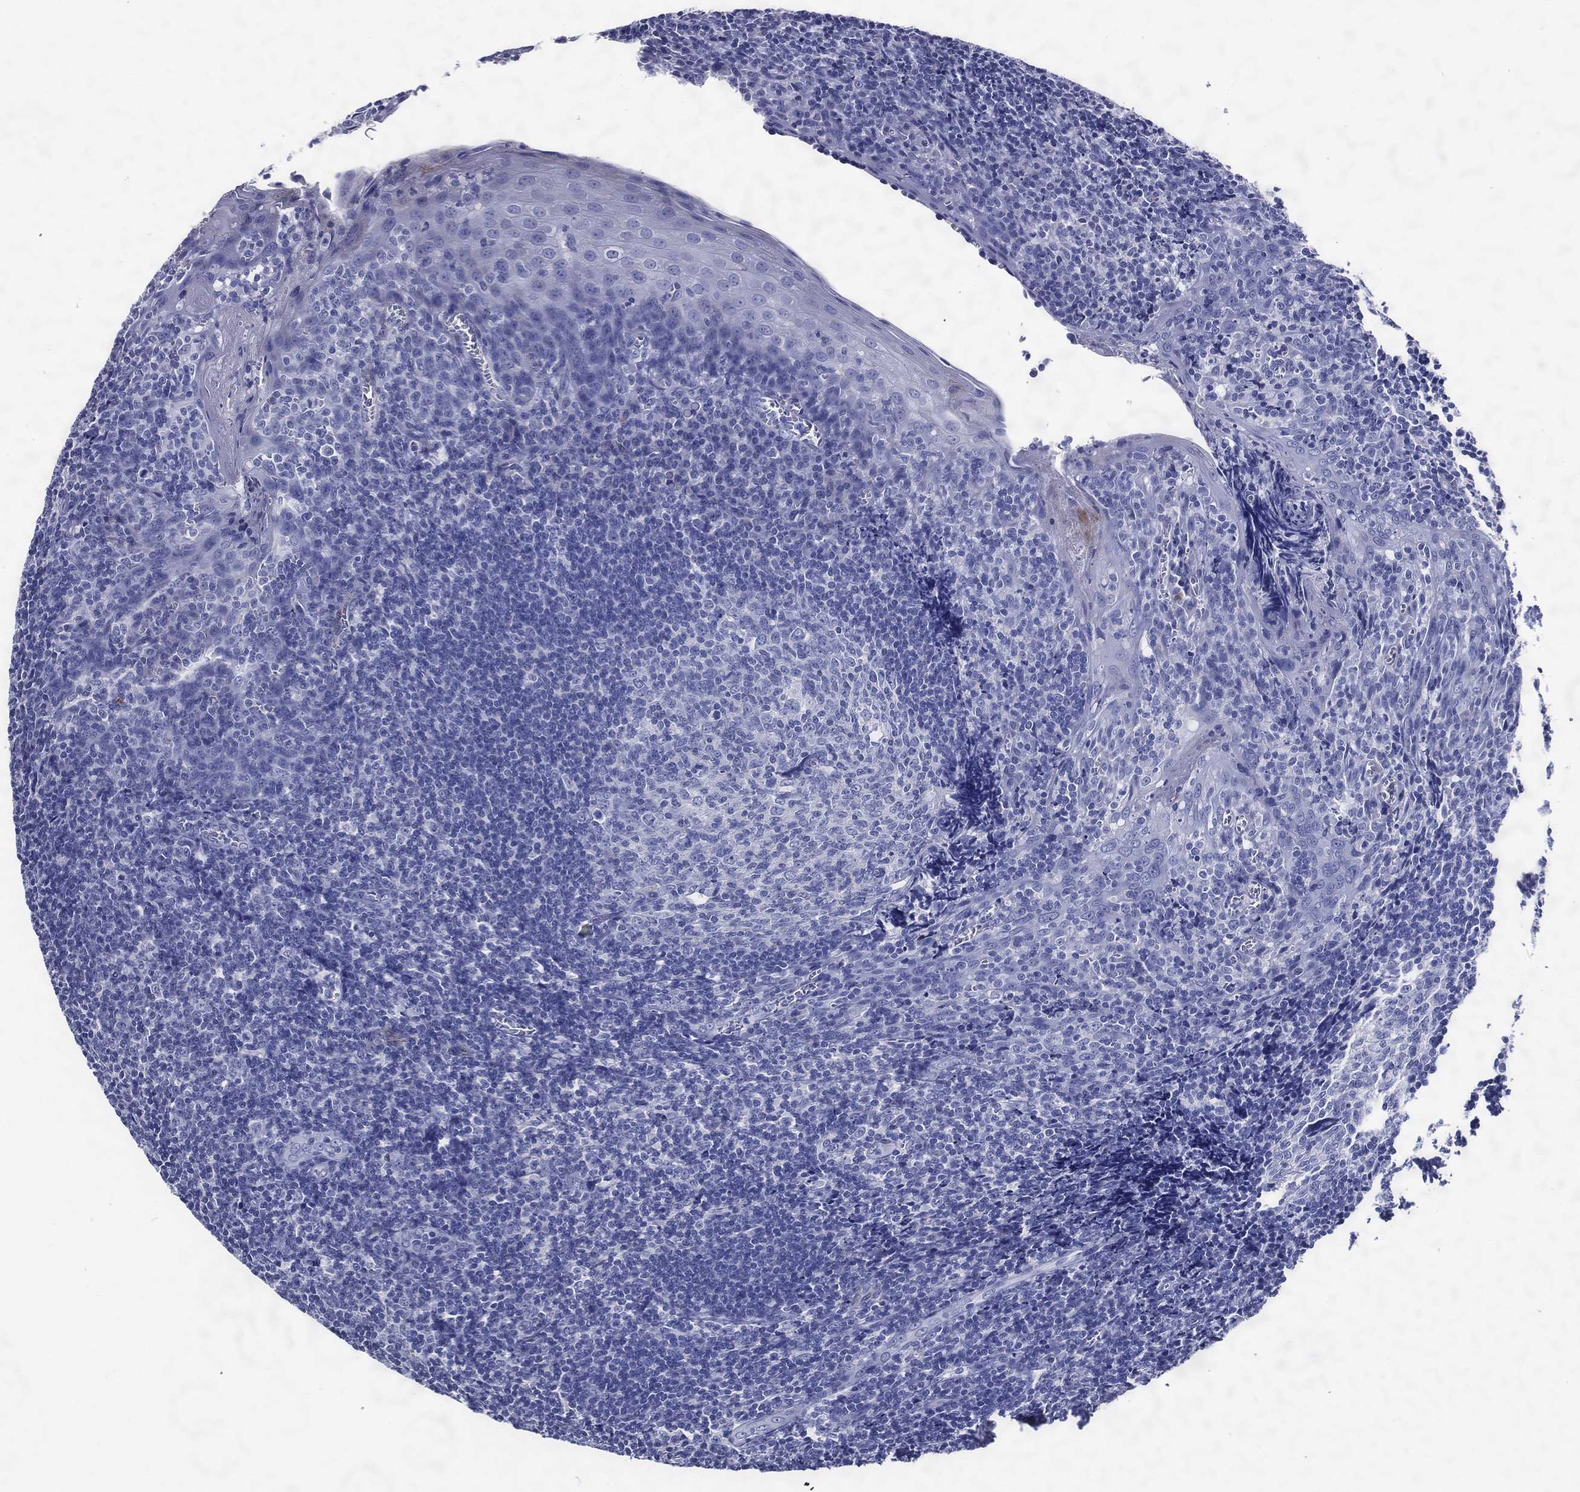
{"staining": {"intensity": "negative", "quantity": "none", "location": "none"}, "tissue": "tonsil", "cell_type": "Germinal center cells", "image_type": "normal", "snomed": [{"axis": "morphology", "description": "Normal tissue, NOS"}, {"axis": "topography", "description": "Tonsil"}], "caption": "IHC photomicrograph of benign tonsil stained for a protein (brown), which shows no staining in germinal center cells.", "gene": "ACE2", "patient": {"sex": "male", "age": 20}}